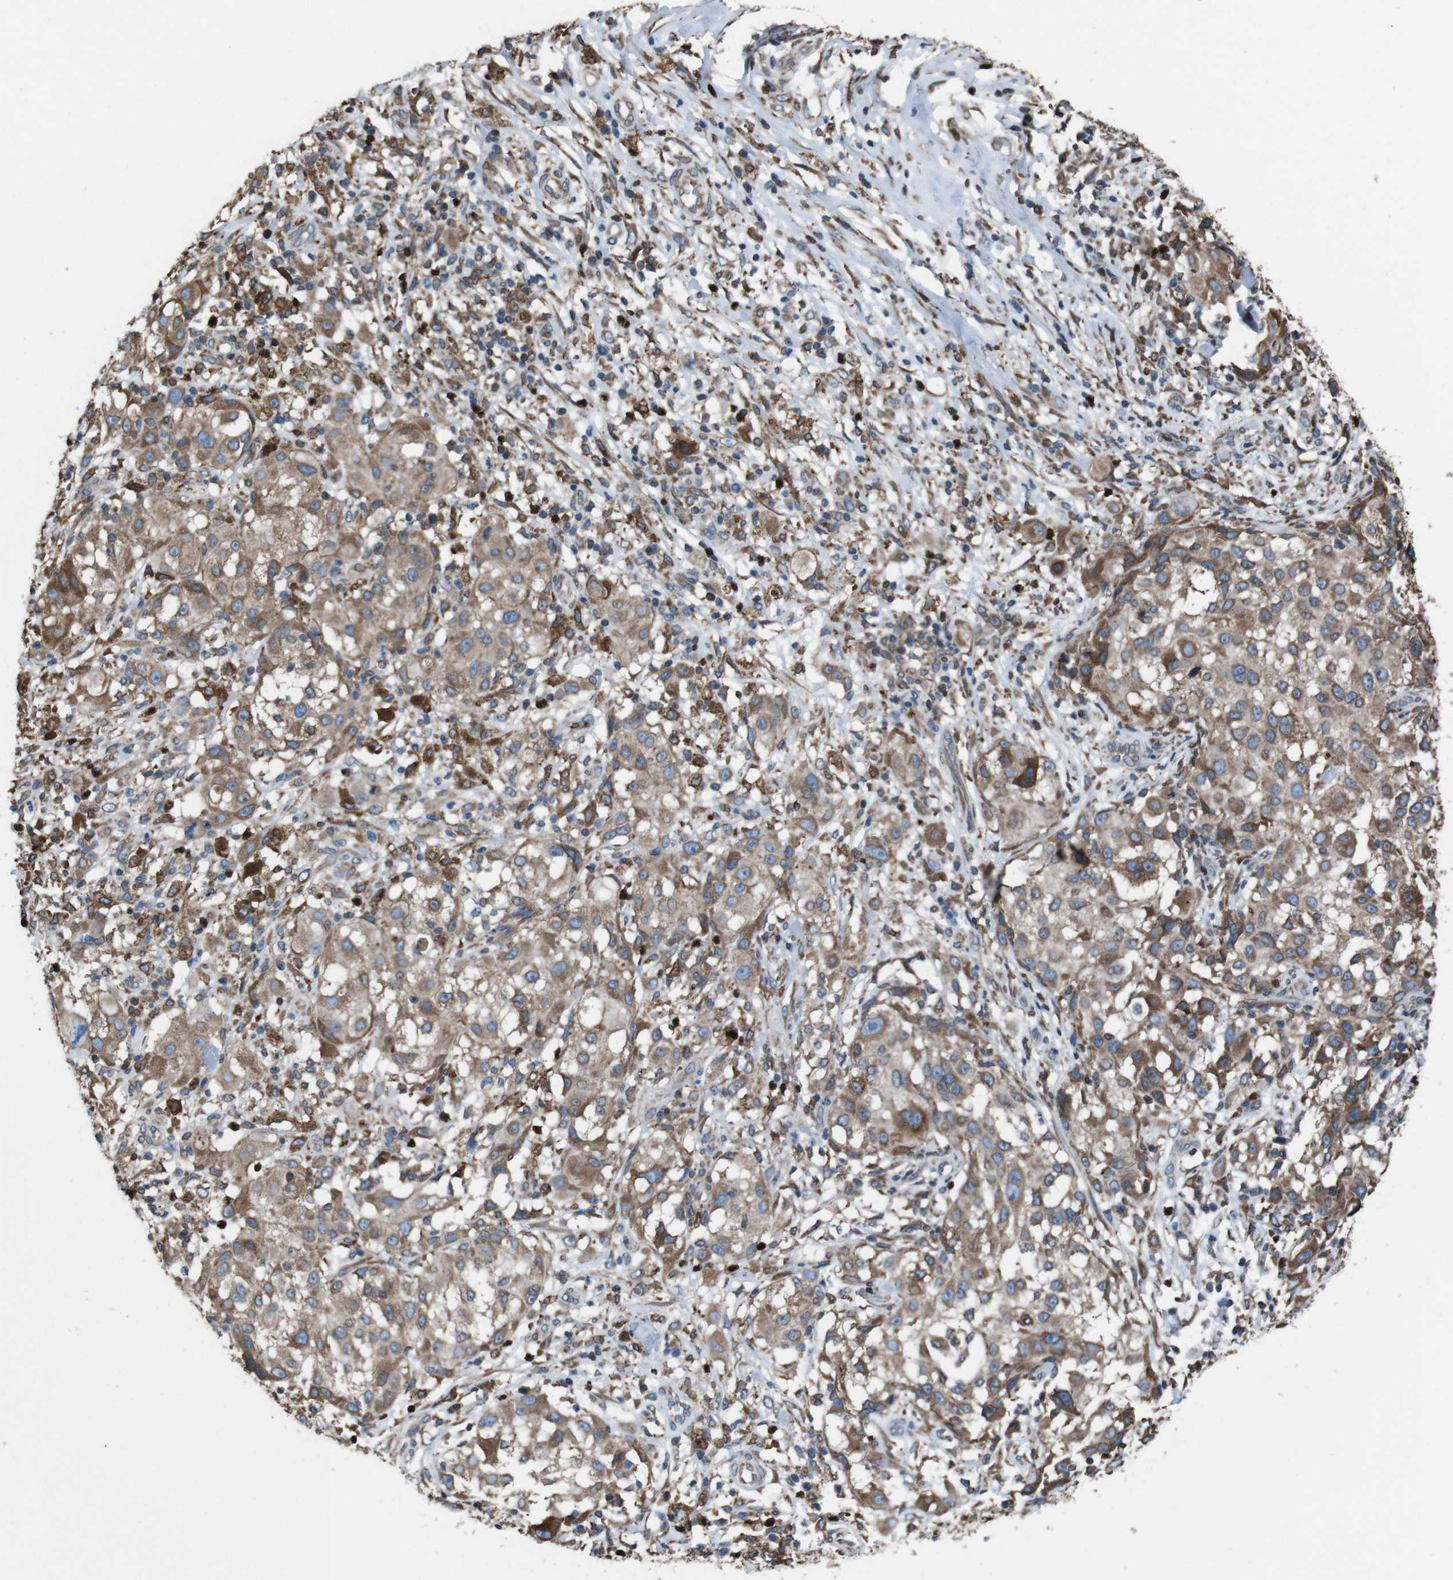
{"staining": {"intensity": "weak", "quantity": ">75%", "location": "cytoplasmic/membranous"}, "tissue": "melanoma", "cell_type": "Tumor cells", "image_type": "cancer", "snomed": [{"axis": "morphology", "description": "Necrosis, NOS"}, {"axis": "morphology", "description": "Malignant melanoma, NOS"}, {"axis": "topography", "description": "Skin"}], "caption": "Malignant melanoma tissue reveals weak cytoplasmic/membranous positivity in approximately >75% of tumor cells, visualized by immunohistochemistry. Using DAB (3,3'-diaminobenzidine) (brown) and hematoxylin (blue) stains, captured at high magnification using brightfield microscopy.", "gene": "APMAP", "patient": {"sex": "female", "age": 87}}